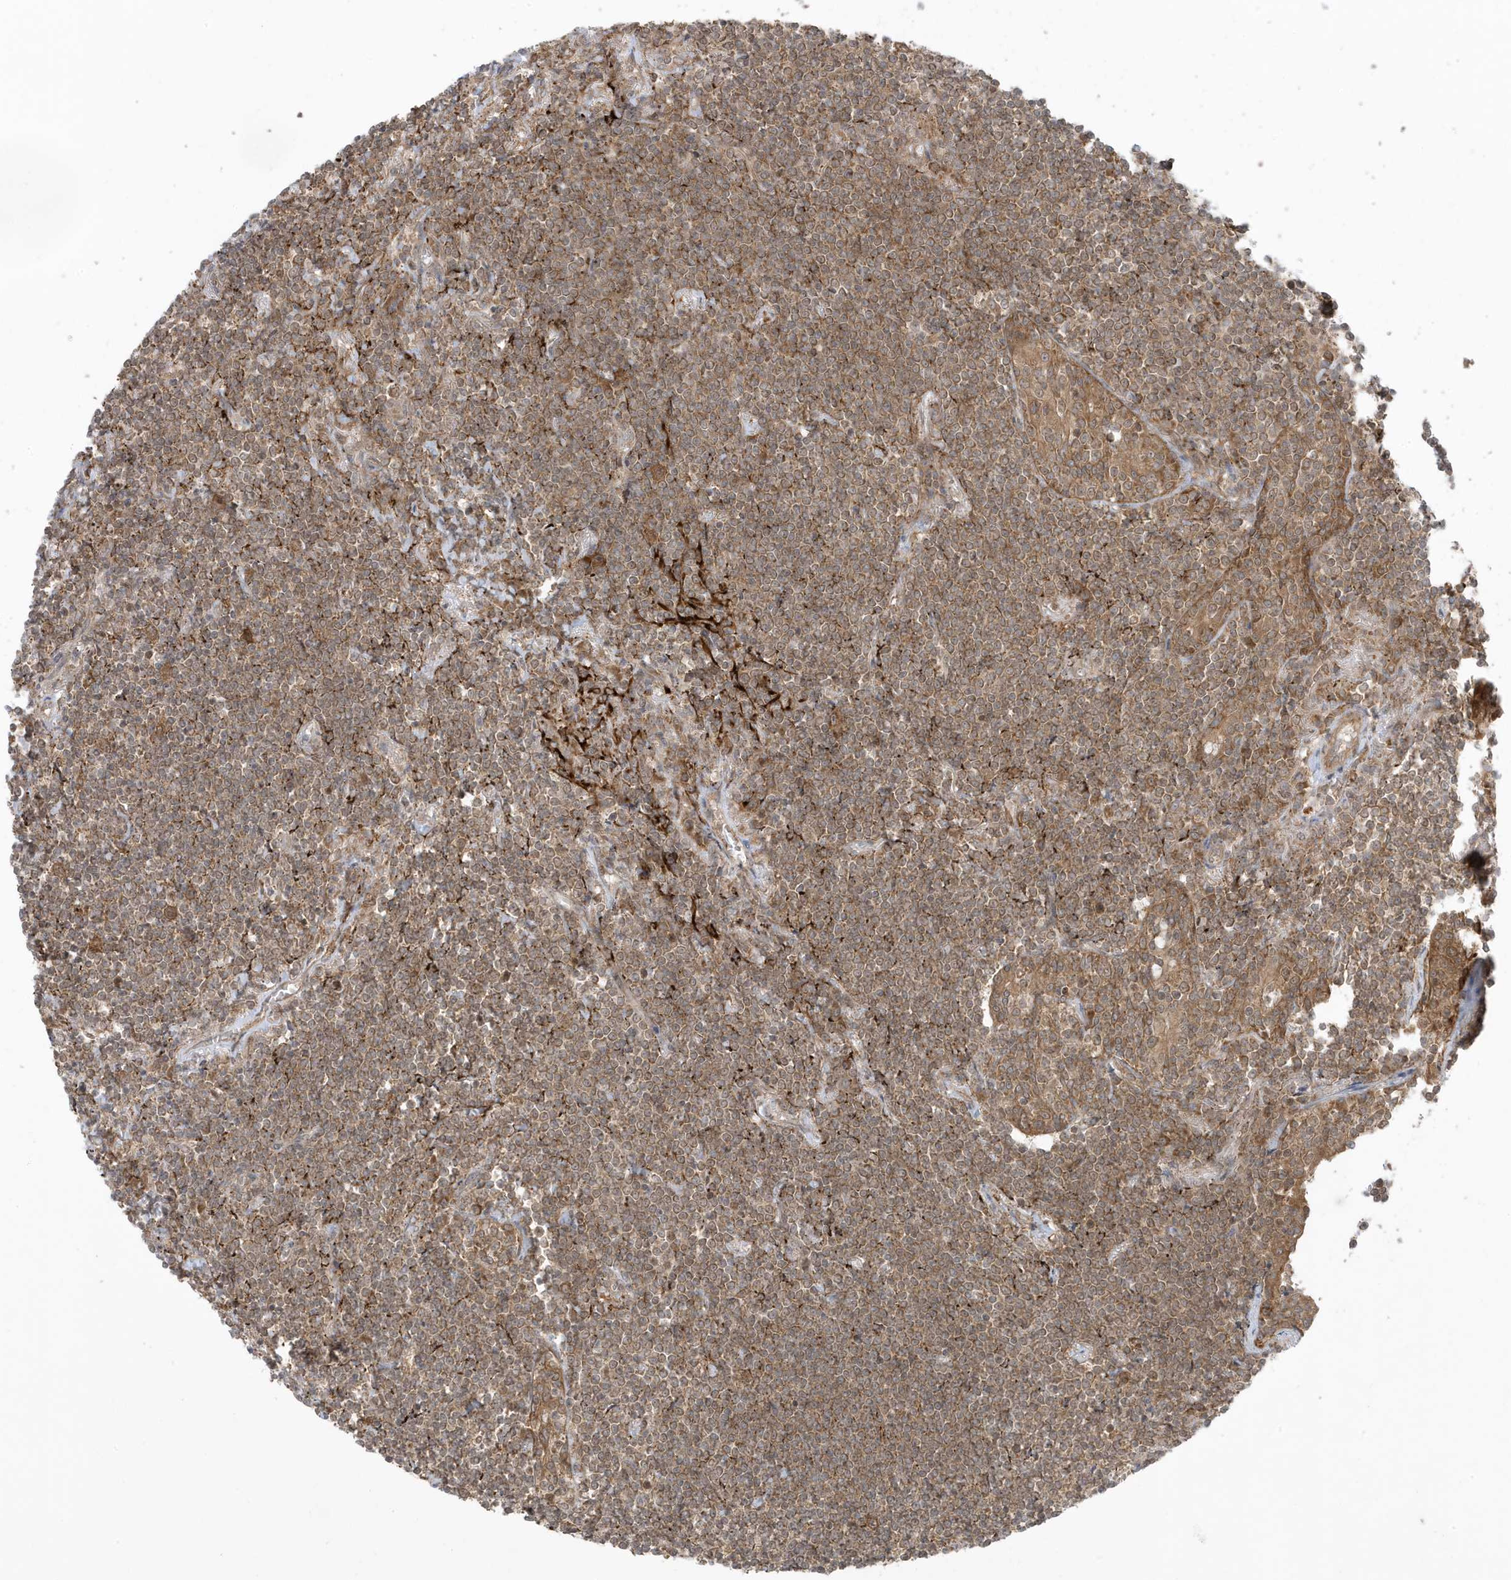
{"staining": {"intensity": "moderate", "quantity": "25%-75%", "location": "cytoplasmic/membranous"}, "tissue": "lymphoma", "cell_type": "Tumor cells", "image_type": "cancer", "snomed": [{"axis": "morphology", "description": "Malignant lymphoma, non-Hodgkin's type, Low grade"}, {"axis": "topography", "description": "Lung"}], "caption": "IHC histopathology image of malignant lymphoma, non-Hodgkin's type (low-grade) stained for a protein (brown), which demonstrates medium levels of moderate cytoplasmic/membranous staining in about 25%-75% of tumor cells.", "gene": "DHX36", "patient": {"sex": "female", "age": 71}}